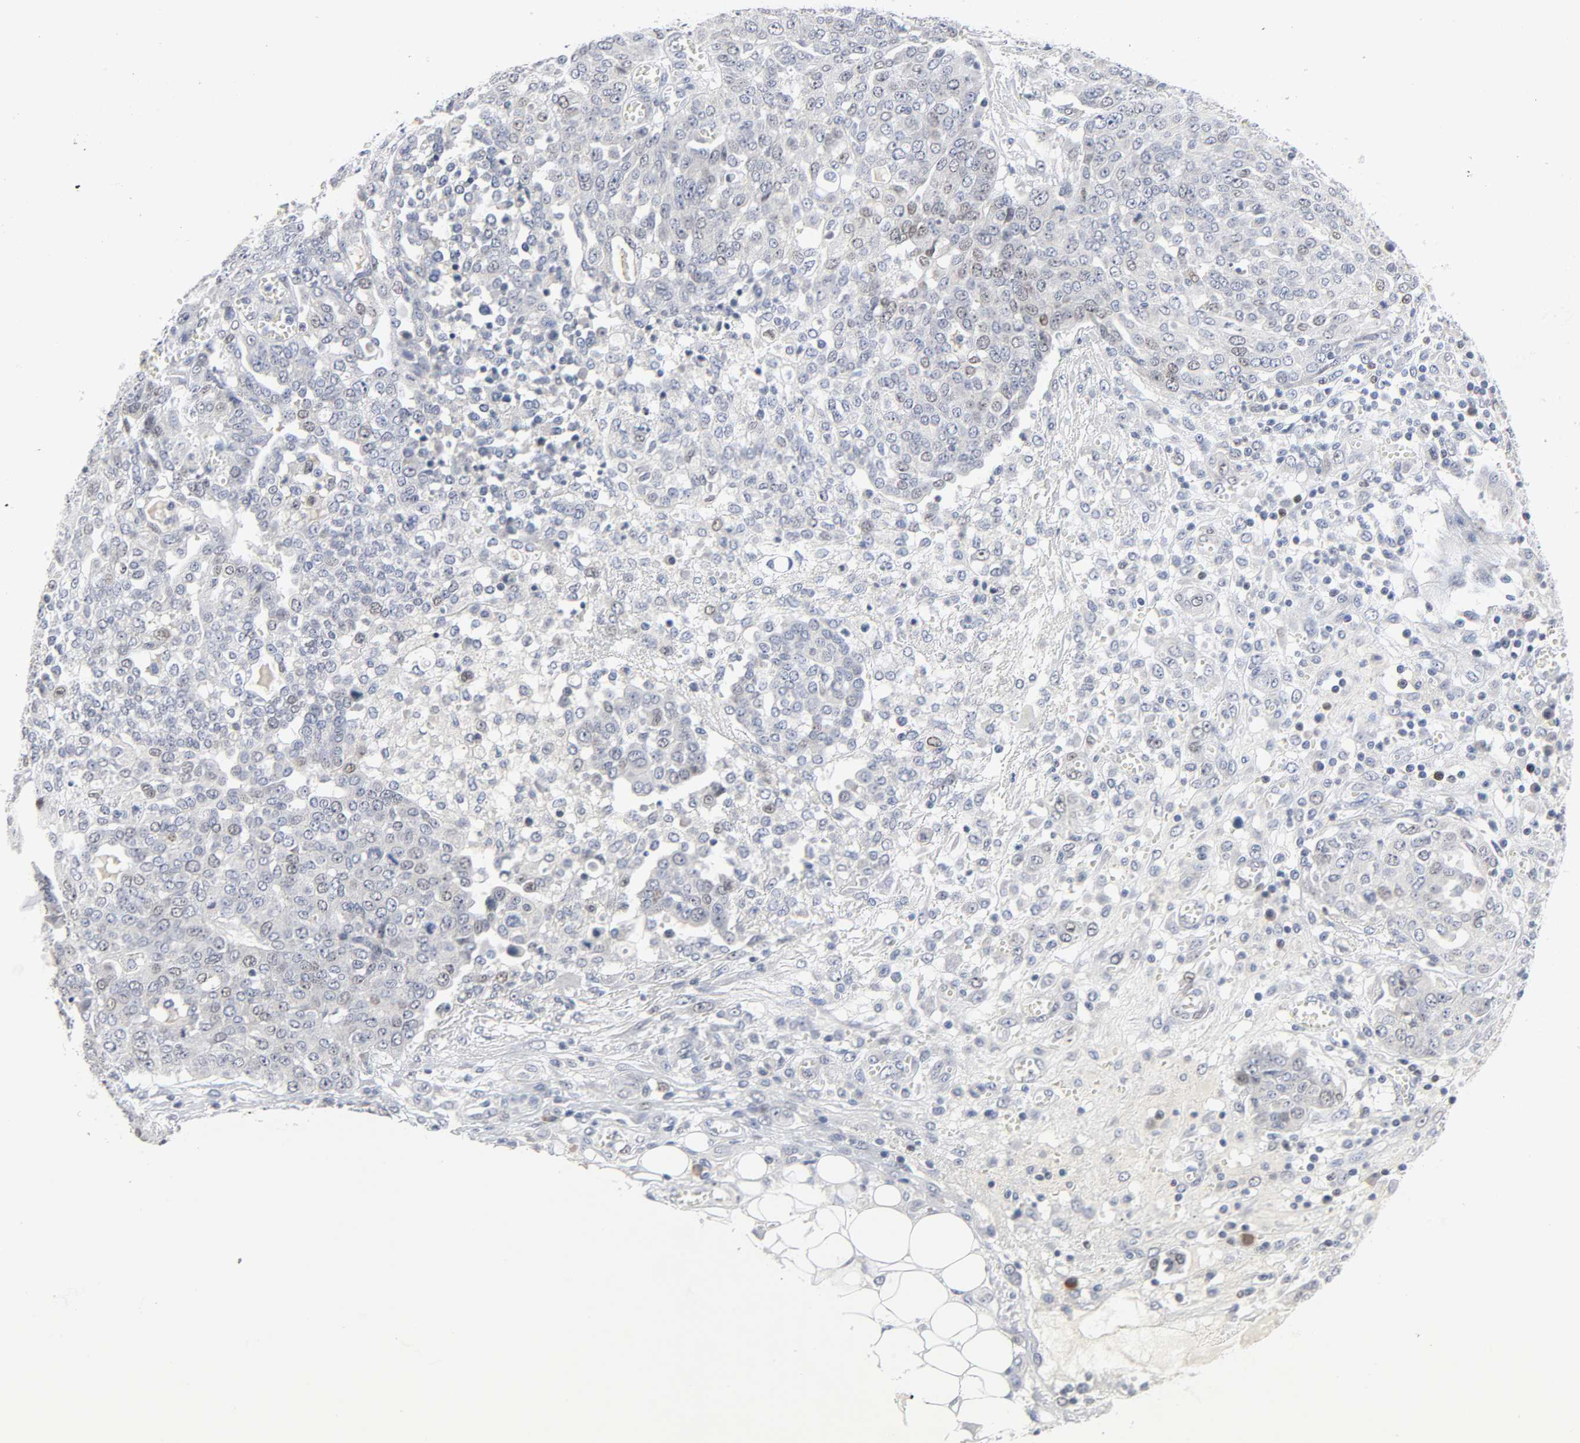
{"staining": {"intensity": "weak", "quantity": "<25%", "location": "nuclear"}, "tissue": "ovarian cancer", "cell_type": "Tumor cells", "image_type": "cancer", "snomed": [{"axis": "morphology", "description": "Cystadenocarcinoma, serous, NOS"}, {"axis": "topography", "description": "Soft tissue"}, {"axis": "topography", "description": "Ovary"}], "caption": "Immunohistochemical staining of ovarian cancer reveals no significant staining in tumor cells.", "gene": "WEE1", "patient": {"sex": "female", "age": 57}}